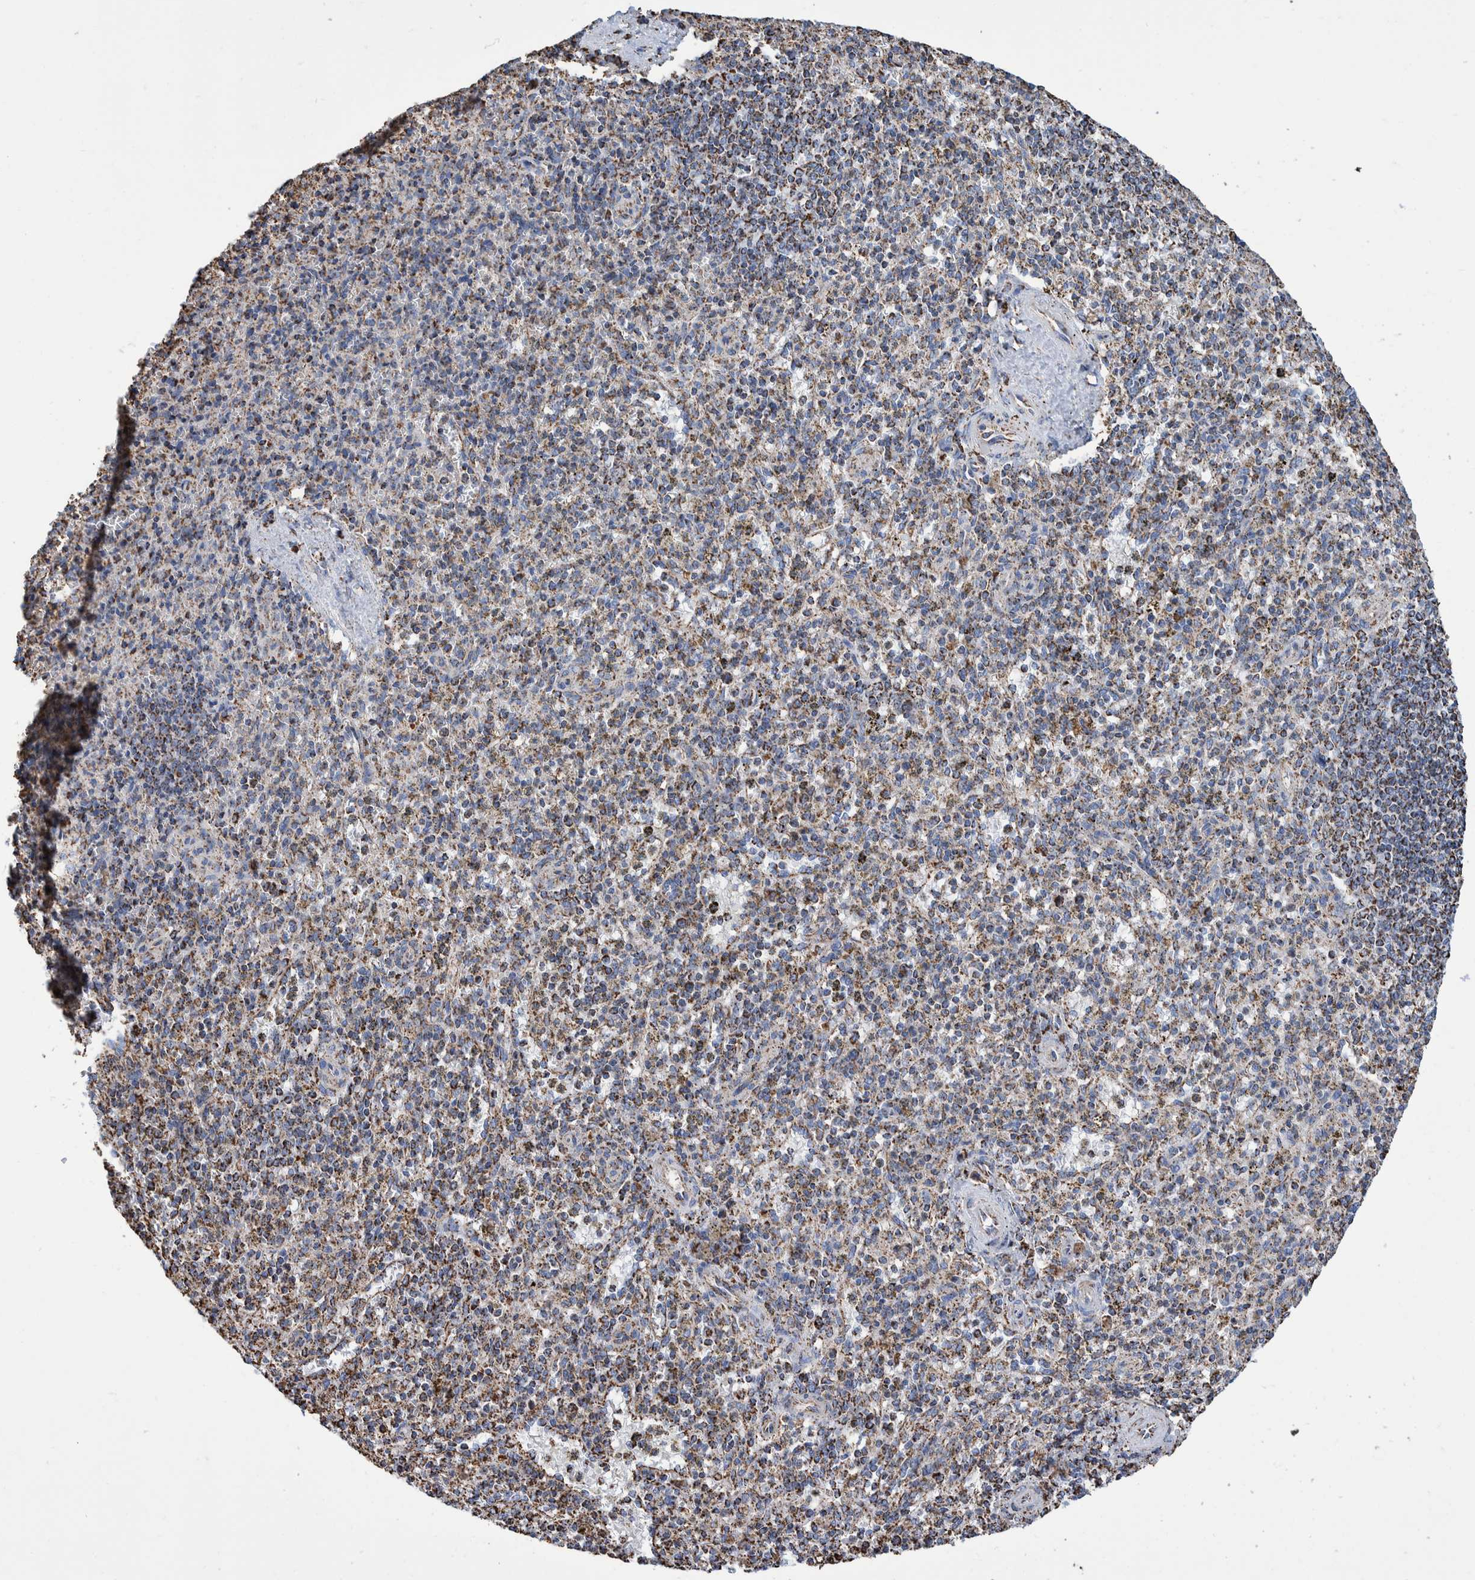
{"staining": {"intensity": "strong", "quantity": "25%-75%", "location": "cytoplasmic/membranous"}, "tissue": "spleen", "cell_type": "Cells in red pulp", "image_type": "normal", "snomed": [{"axis": "morphology", "description": "Normal tissue, NOS"}, {"axis": "topography", "description": "Spleen"}], "caption": "This image shows immunohistochemistry (IHC) staining of unremarkable spleen, with high strong cytoplasmic/membranous expression in approximately 25%-75% of cells in red pulp.", "gene": "VPS26C", "patient": {"sex": "male", "age": 72}}